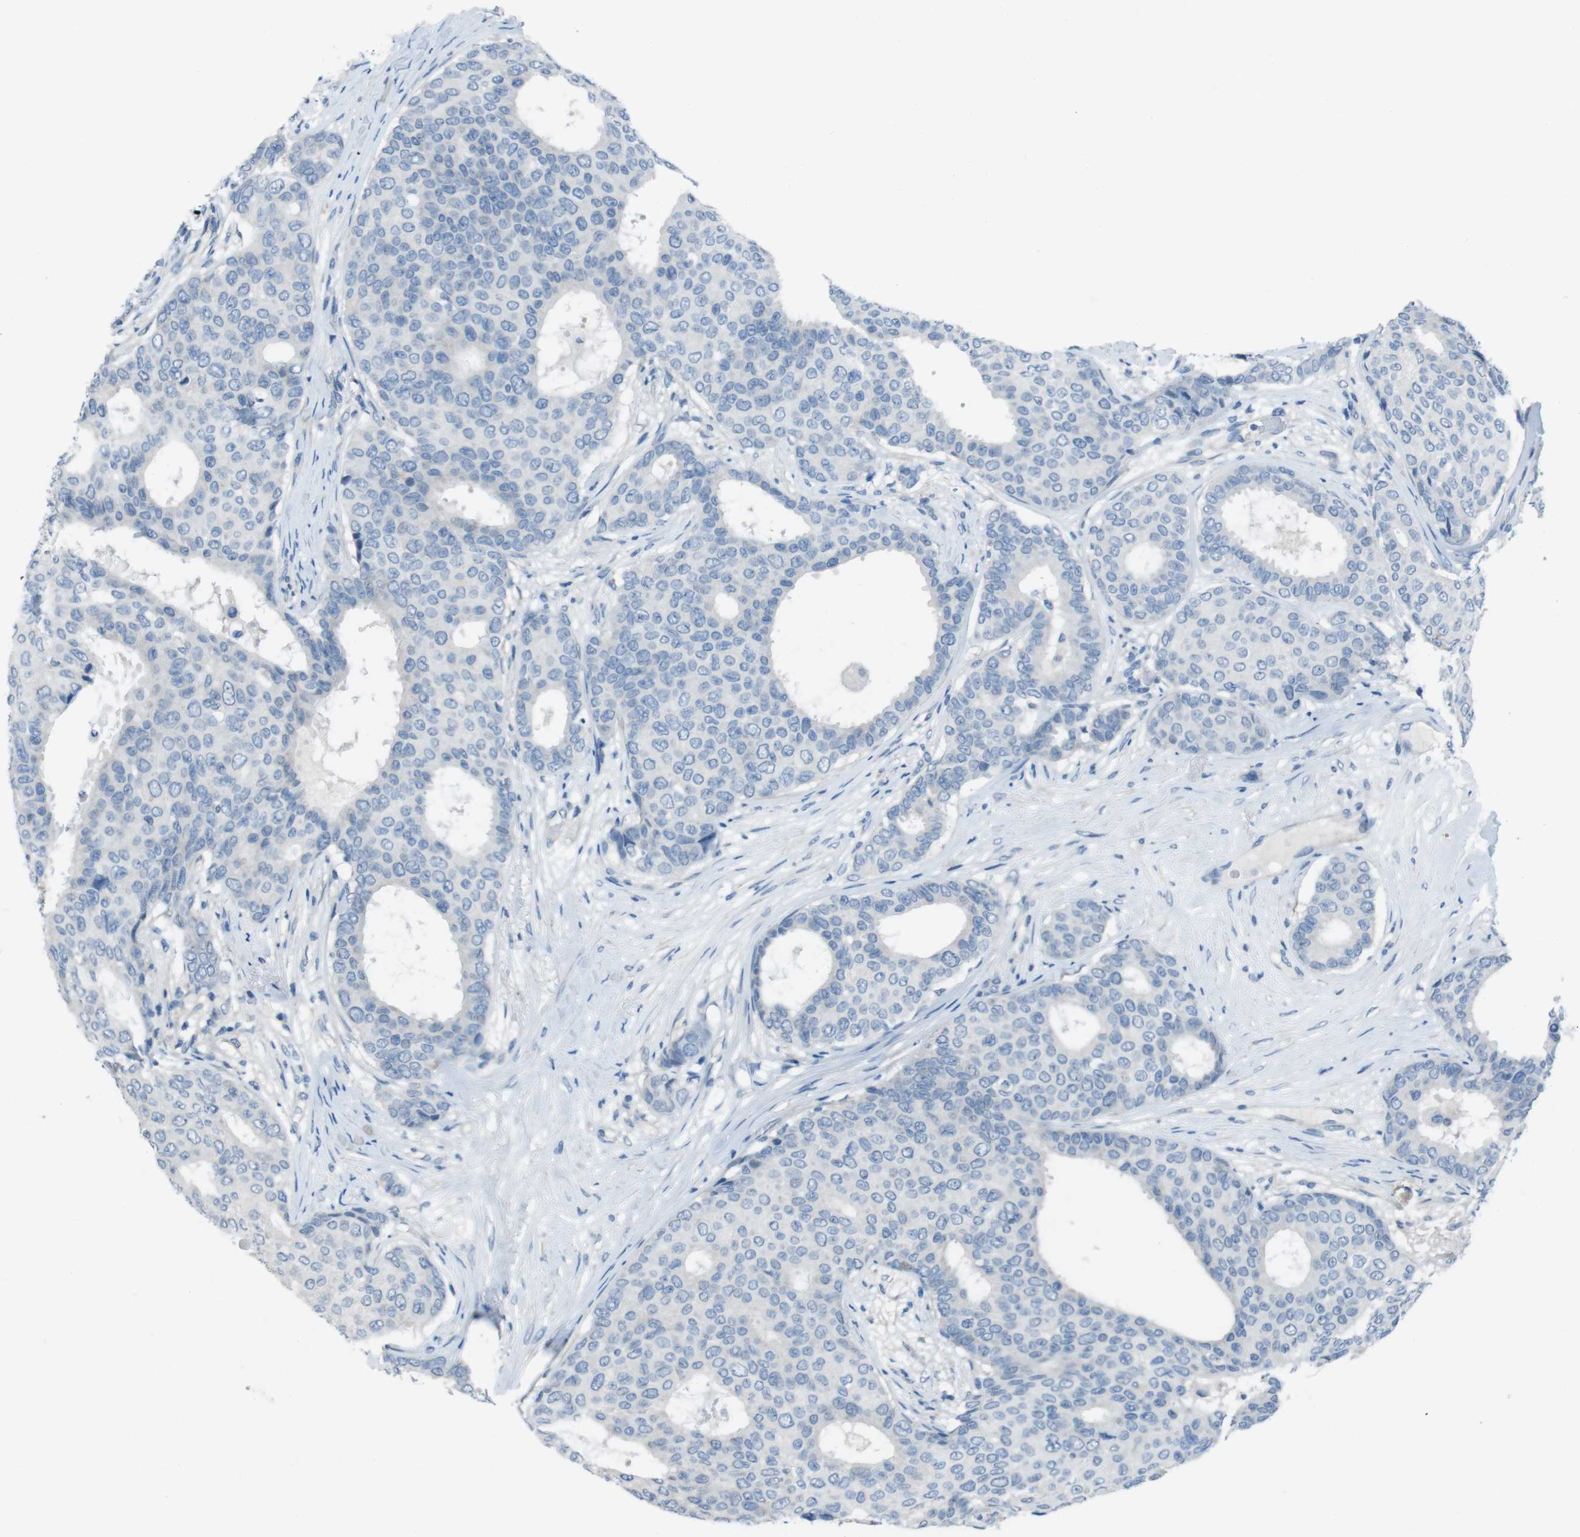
{"staining": {"intensity": "negative", "quantity": "none", "location": "none"}, "tissue": "breast cancer", "cell_type": "Tumor cells", "image_type": "cancer", "snomed": [{"axis": "morphology", "description": "Duct carcinoma"}, {"axis": "topography", "description": "Breast"}], "caption": "The image exhibits no significant staining in tumor cells of infiltrating ductal carcinoma (breast).", "gene": "CYP2C8", "patient": {"sex": "female", "age": 75}}